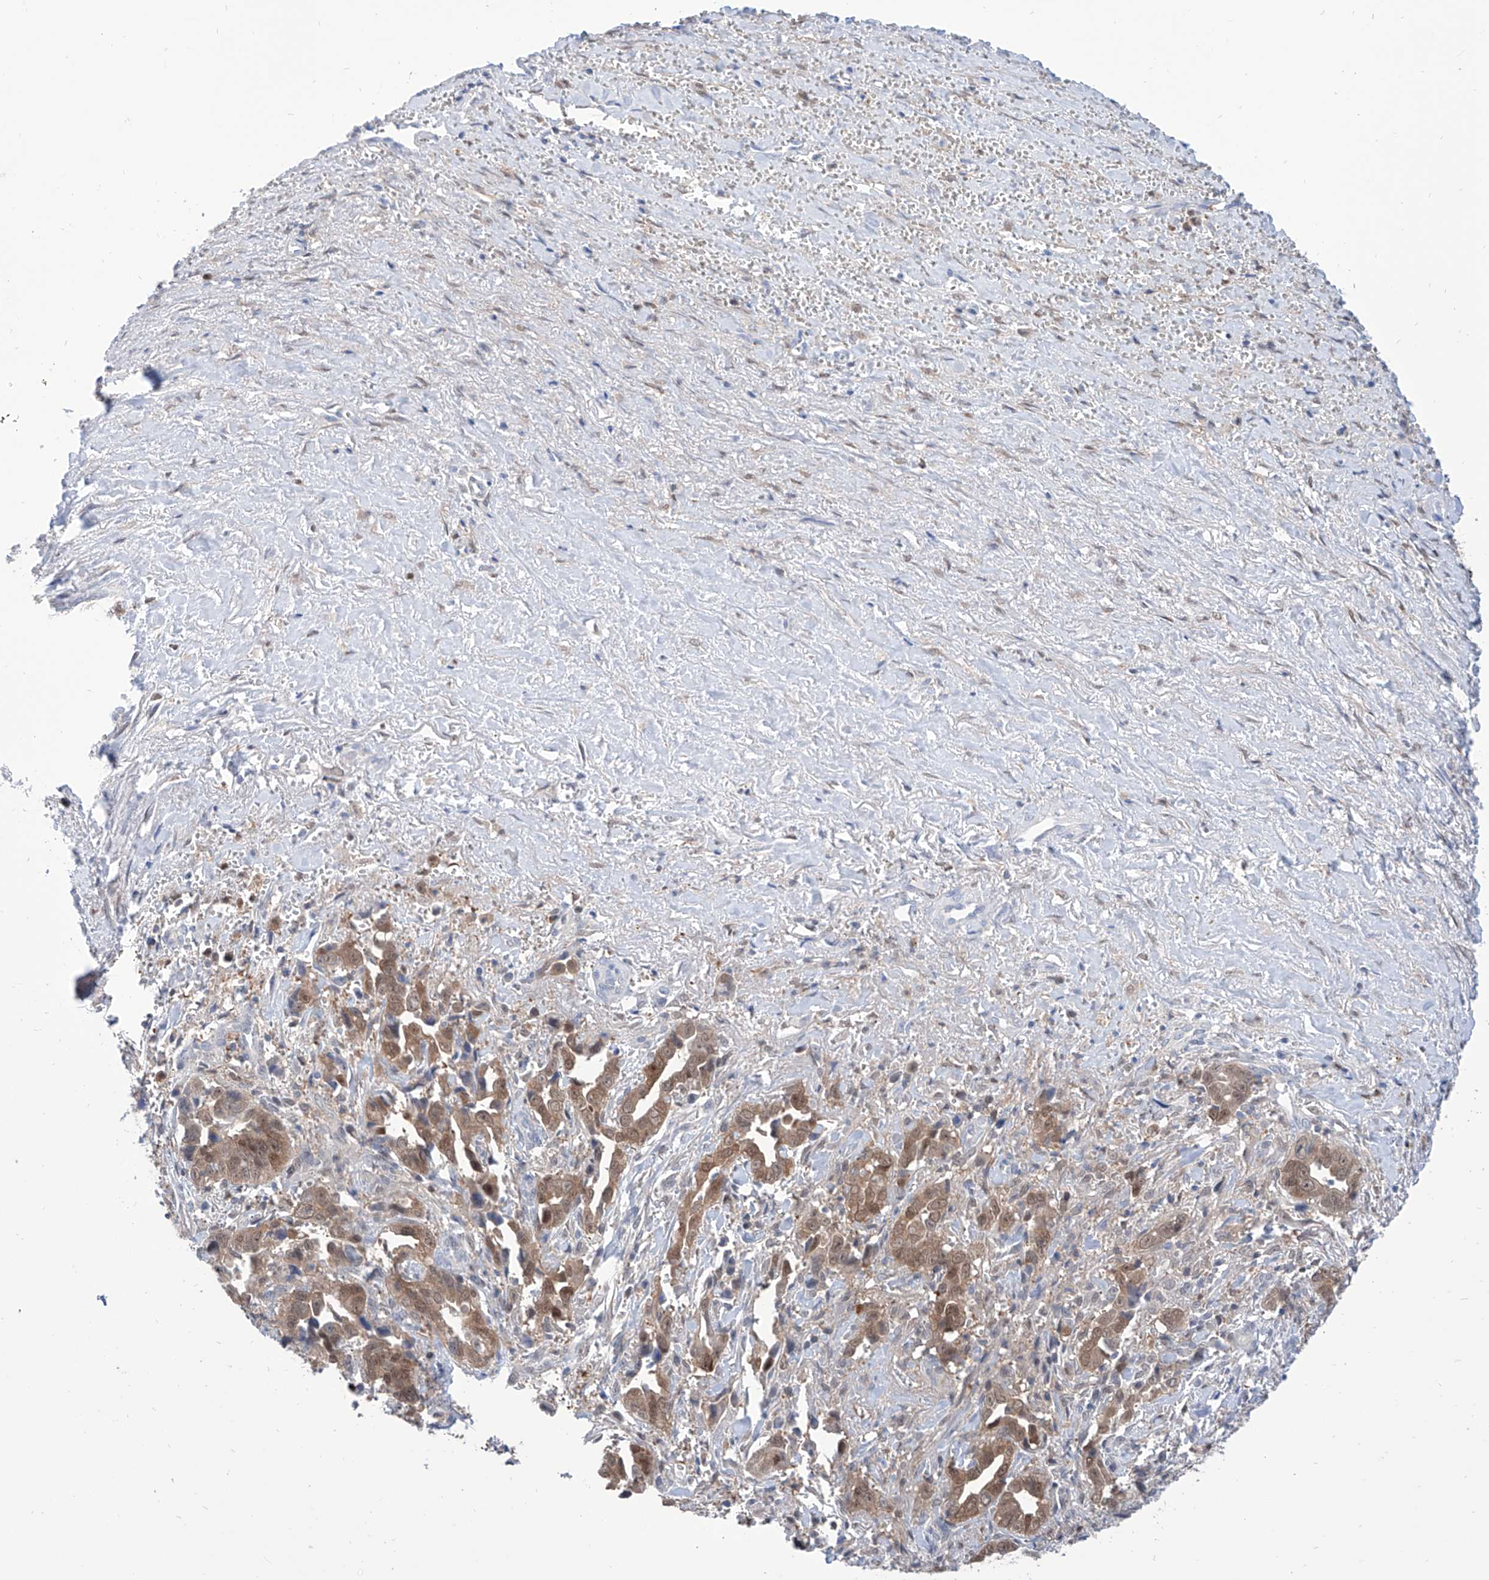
{"staining": {"intensity": "moderate", "quantity": ">75%", "location": "cytoplasmic/membranous,nuclear"}, "tissue": "liver cancer", "cell_type": "Tumor cells", "image_type": "cancer", "snomed": [{"axis": "morphology", "description": "Cholangiocarcinoma"}, {"axis": "topography", "description": "Liver"}], "caption": "Protein positivity by immunohistochemistry (IHC) exhibits moderate cytoplasmic/membranous and nuclear staining in approximately >75% of tumor cells in liver cancer.", "gene": "PDXK", "patient": {"sex": "female", "age": 79}}